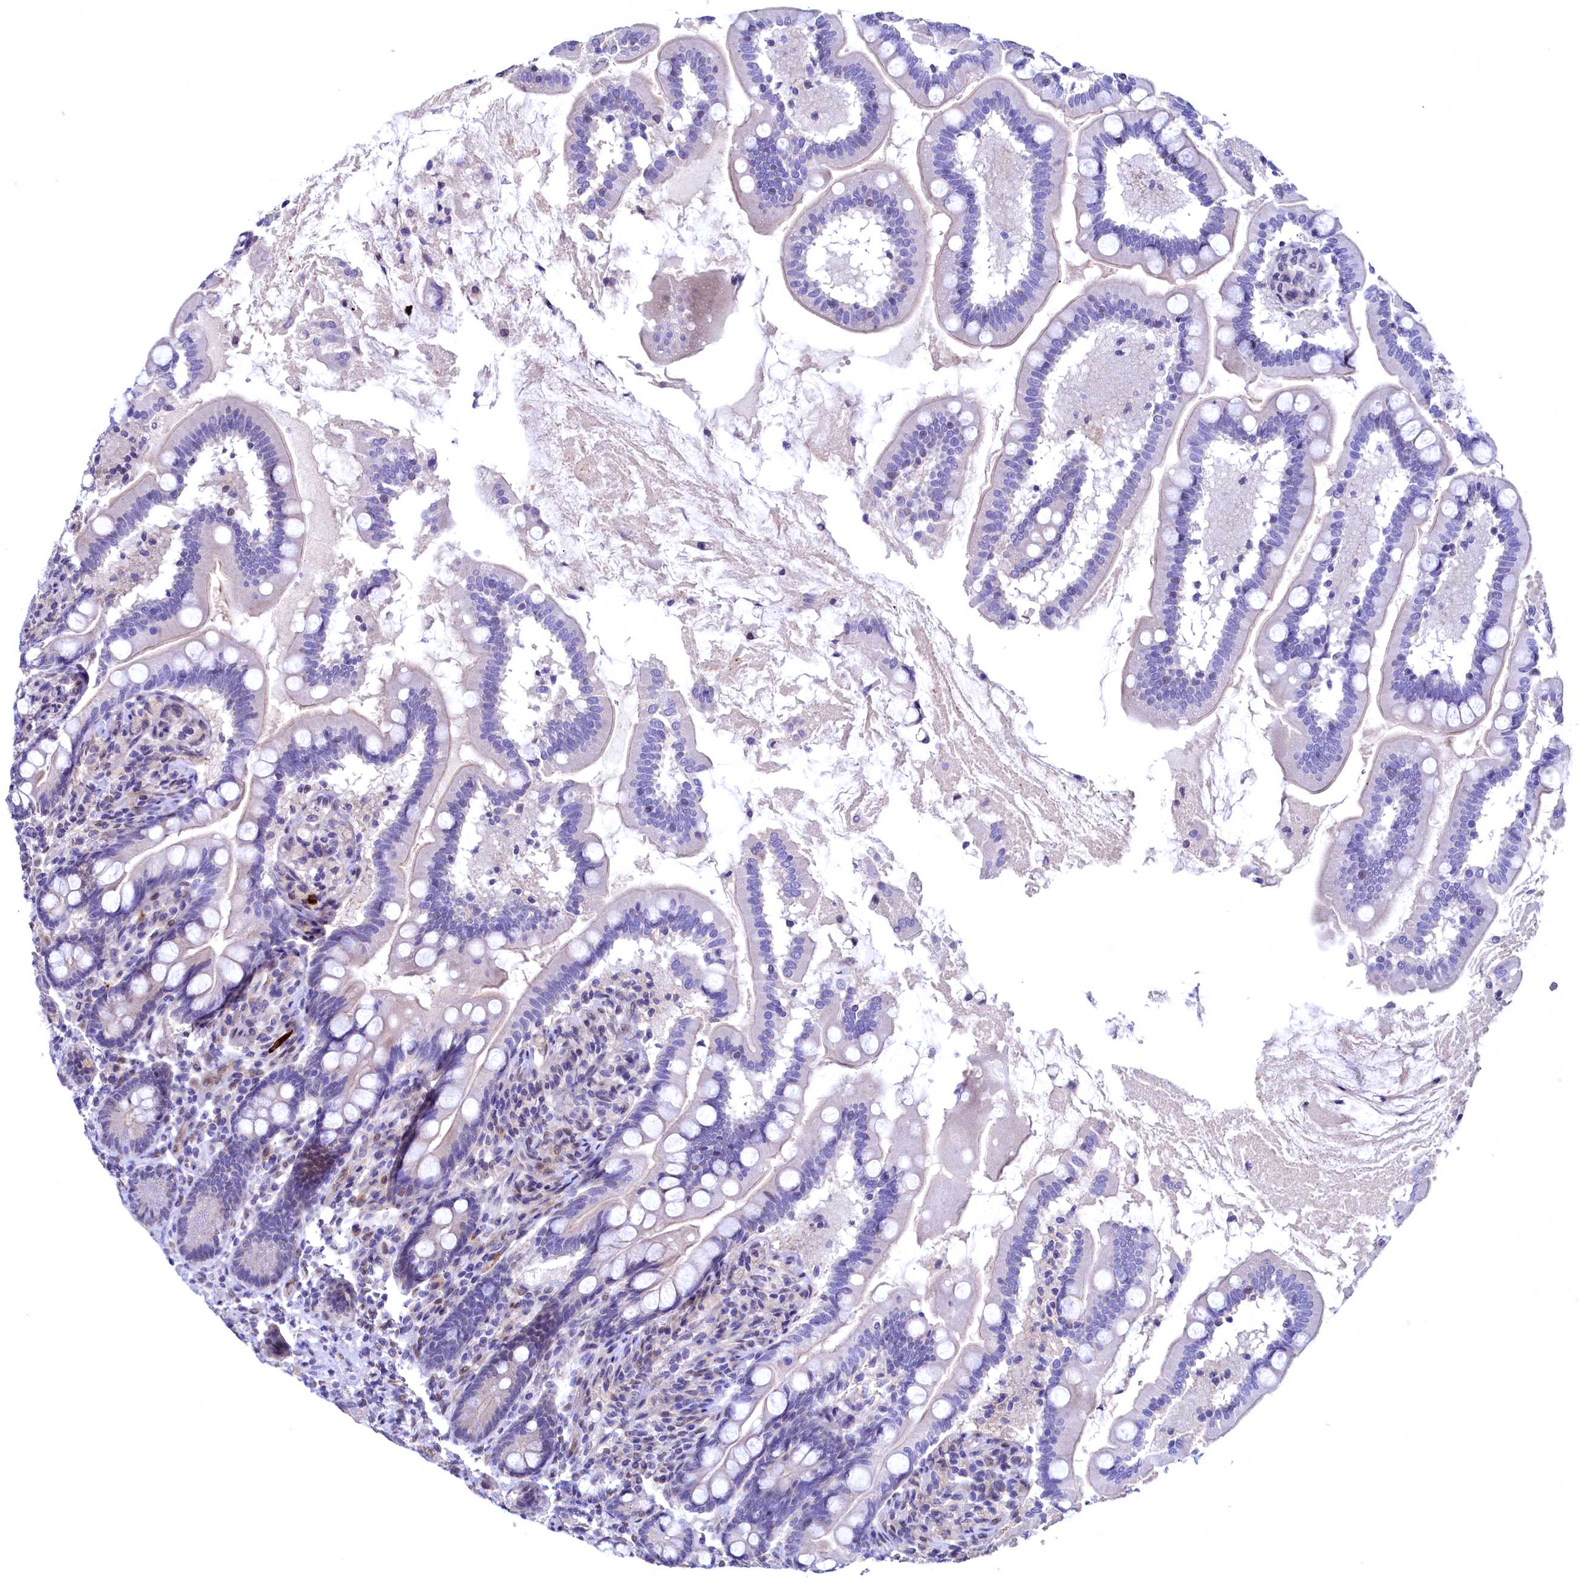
{"staining": {"intensity": "negative", "quantity": "none", "location": "none"}, "tissue": "small intestine", "cell_type": "Glandular cells", "image_type": "normal", "snomed": [{"axis": "morphology", "description": "Normal tissue, NOS"}, {"axis": "topography", "description": "Small intestine"}], "caption": "A high-resolution image shows immunohistochemistry staining of unremarkable small intestine, which shows no significant staining in glandular cells.", "gene": "FLYWCH2", "patient": {"sex": "female", "age": 64}}